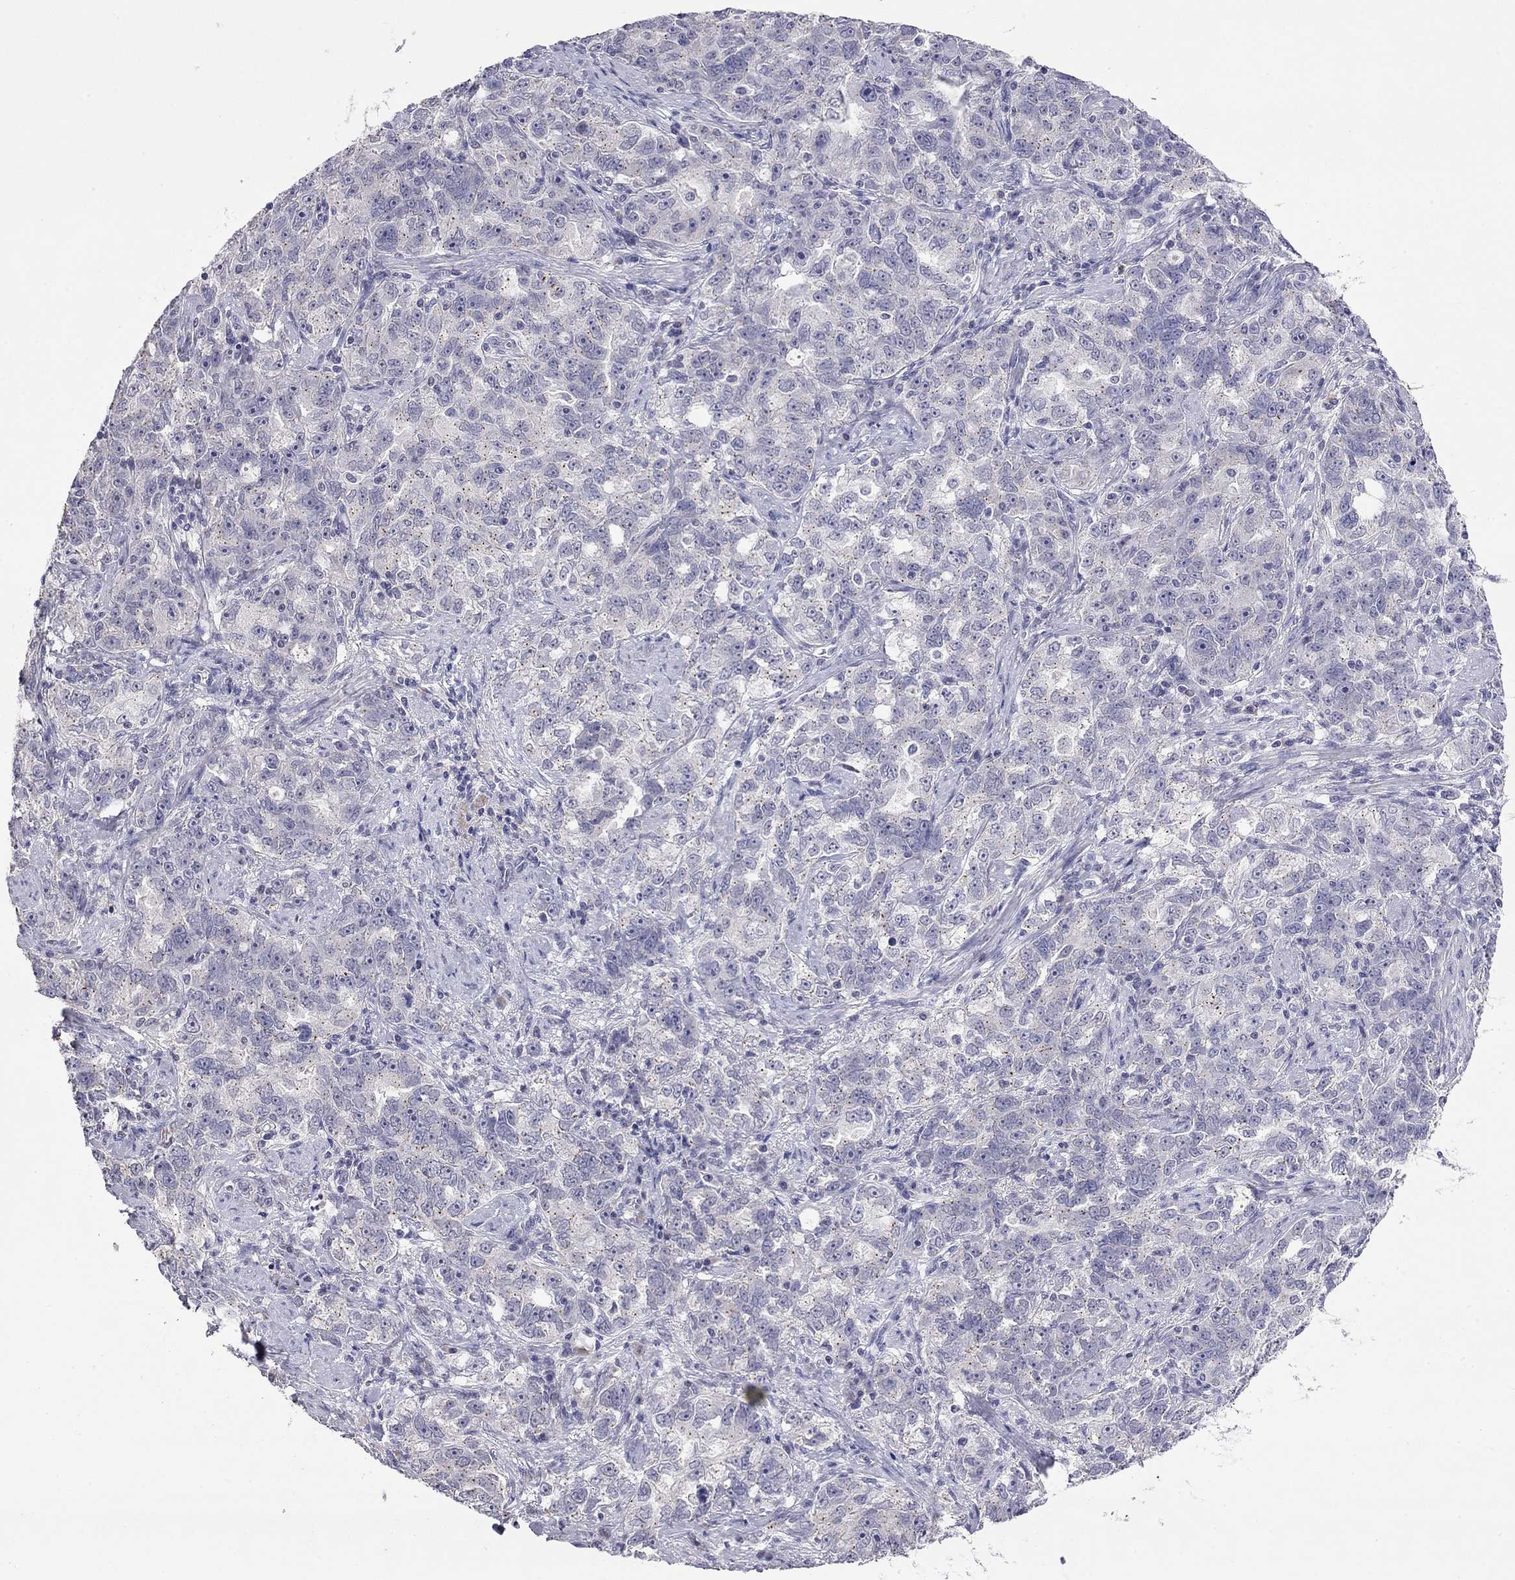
{"staining": {"intensity": "negative", "quantity": "none", "location": "none"}, "tissue": "ovarian cancer", "cell_type": "Tumor cells", "image_type": "cancer", "snomed": [{"axis": "morphology", "description": "Cystadenocarcinoma, serous, NOS"}, {"axis": "topography", "description": "Ovary"}], "caption": "Immunohistochemistry (IHC) histopathology image of neoplastic tissue: human ovarian serous cystadenocarcinoma stained with DAB (3,3'-diaminobenzidine) displays no significant protein staining in tumor cells. (DAB (3,3'-diaminobenzidine) IHC, high magnification).", "gene": "WNK3", "patient": {"sex": "female", "age": 51}}